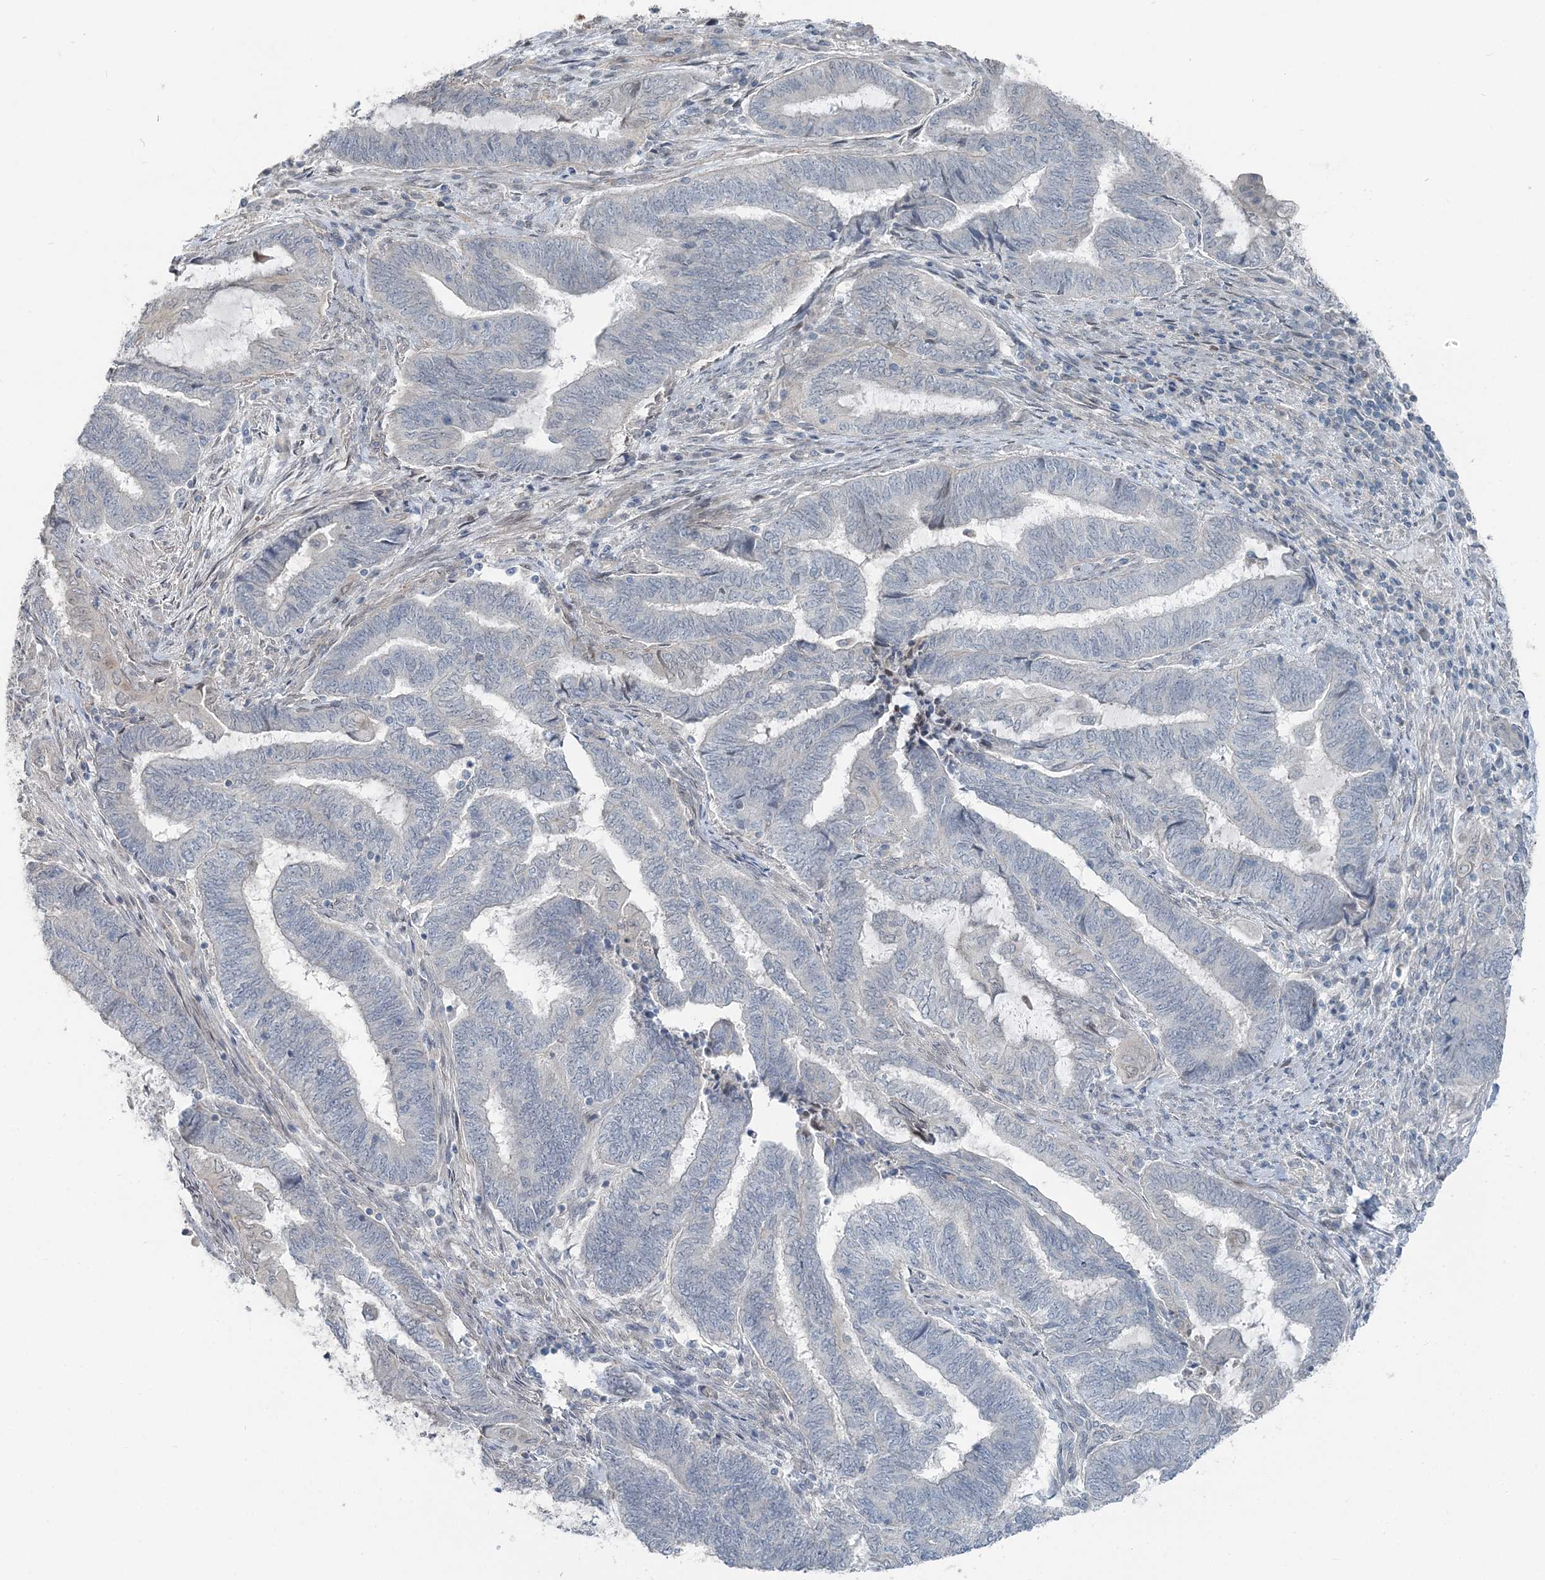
{"staining": {"intensity": "negative", "quantity": "none", "location": "none"}, "tissue": "endometrial cancer", "cell_type": "Tumor cells", "image_type": "cancer", "snomed": [{"axis": "morphology", "description": "Adenocarcinoma, NOS"}, {"axis": "topography", "description": "Uterus"}, {"axis": "topography", "description": "Endometrium"}], "caption": "Tumor cells are negative for protein expression in human endometrial cancer.", "gene": "FBXL17", "patient": {"sex": "female", "age": 70}}